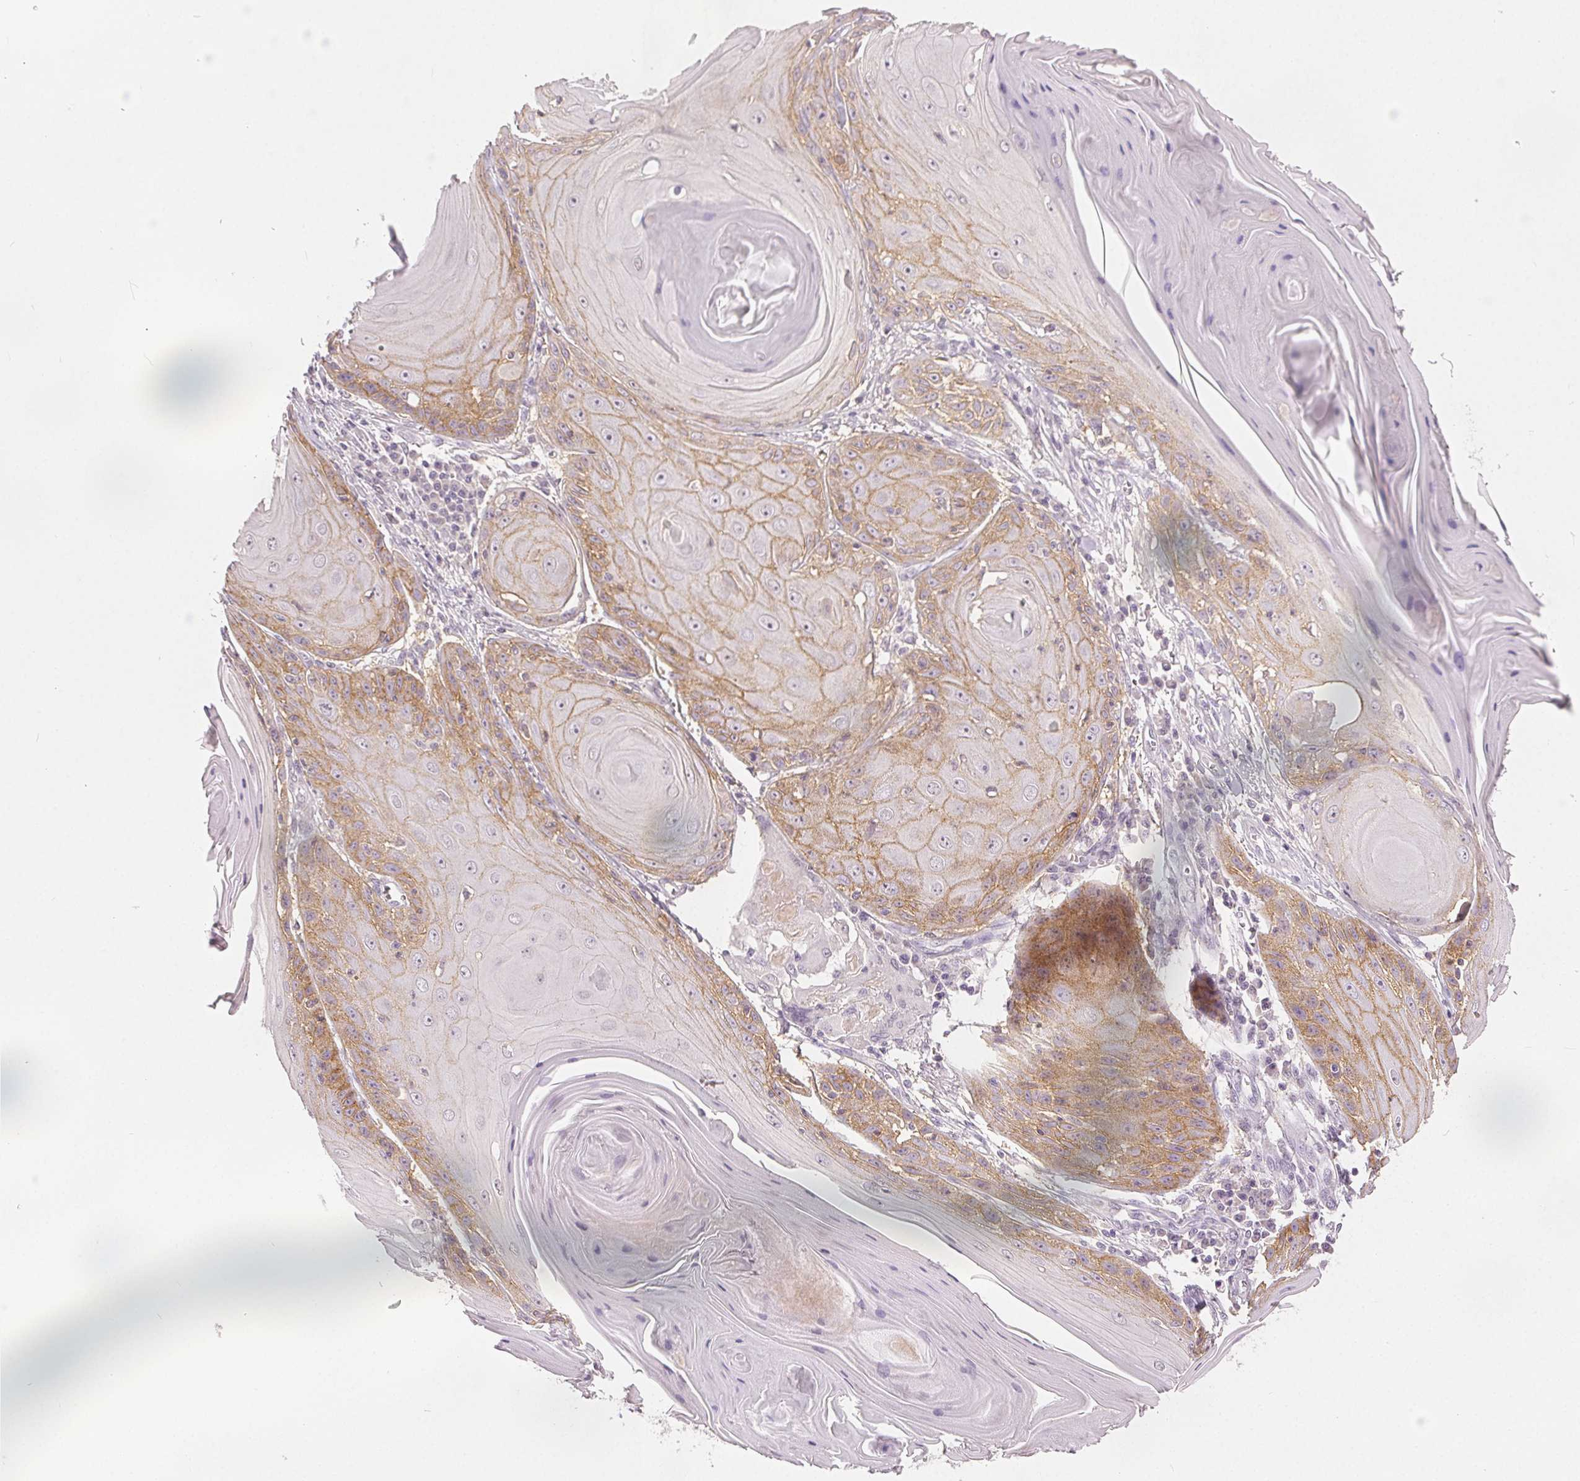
{"staining": {"intensity": "moderate", "quantity": "25%-75%", "location": "cytoplasmic/membranous"}, "tissue": "skin cancer", "cell_type": "Tumor cells", "image_type": "cancer", "snomed": [{"axis": "morphology", "description": "Squamous cell carcinoma, NOS"}, {"axis": "topography", "description": "Skin"}, {"axis": "topography", "description": "Vulva"}], "caption": "There is medium levels of moderate cytoplasmic/membranous positivity in tumor cells of skin cancer, as demonstrated by immunohistochemical staining (brown color).", "gene": "CA12", "patient": {"sex": "female", "age": 85}}